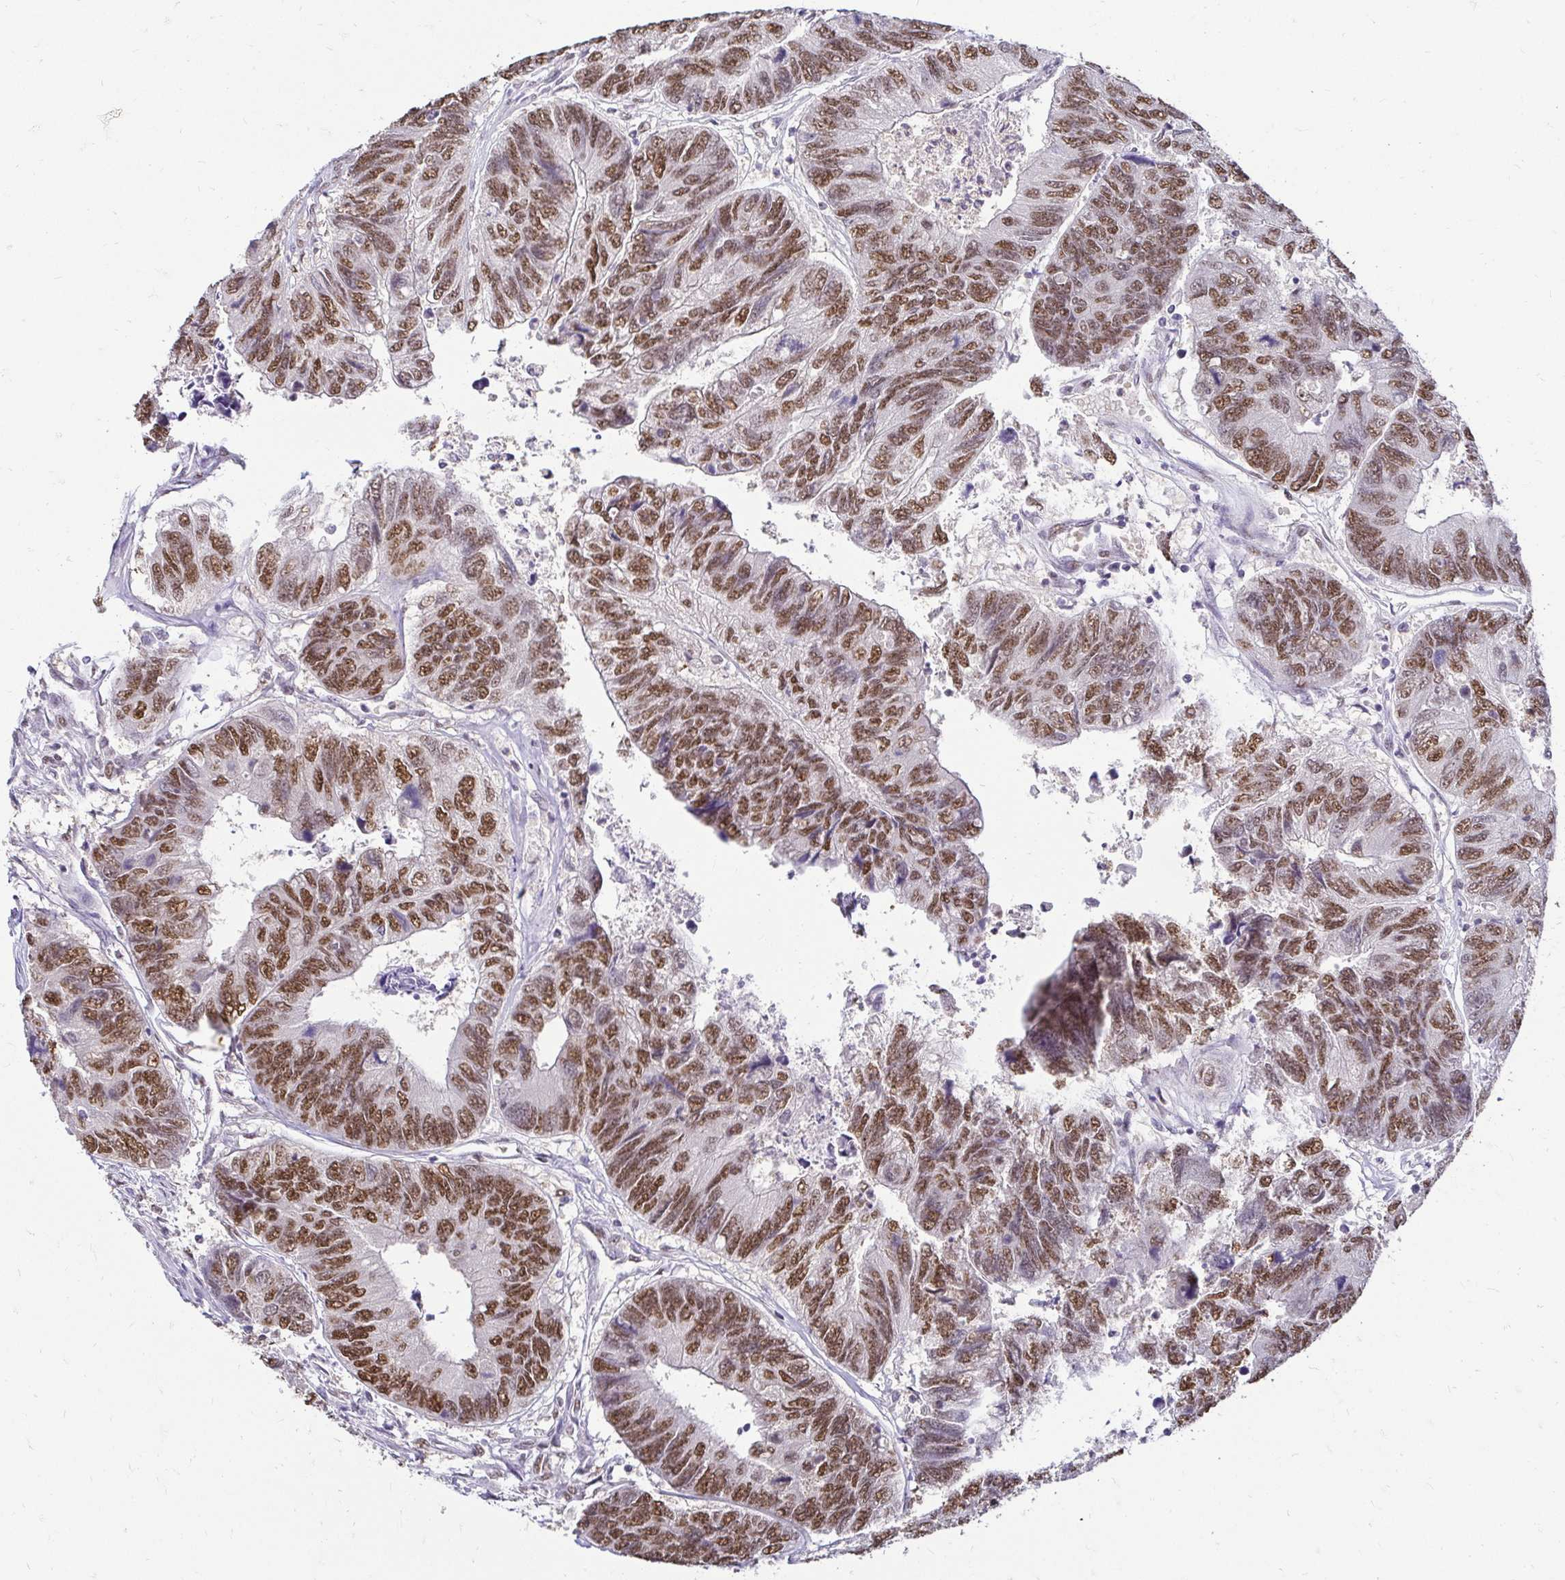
{"staining": {"intensity": "moderate", "quantity": ">75%", "location": "nuclear"}, "tissue": "colorectal cancer", "cell_type": "Tumor cells", "image_type": "cancer", "snomed": [{"axis": "morphology", "description": "Adenocarcinoma, NOS"}, {"axis": "topography", "description": "Colon"}], "caption": "Human colorectal cancer stained with a brown dye displays moderate nuclear positive positivity in approximately >75% of tumor cells.", "gene": "RIMS4", "patient": {"sex": "female", "age": 67}}